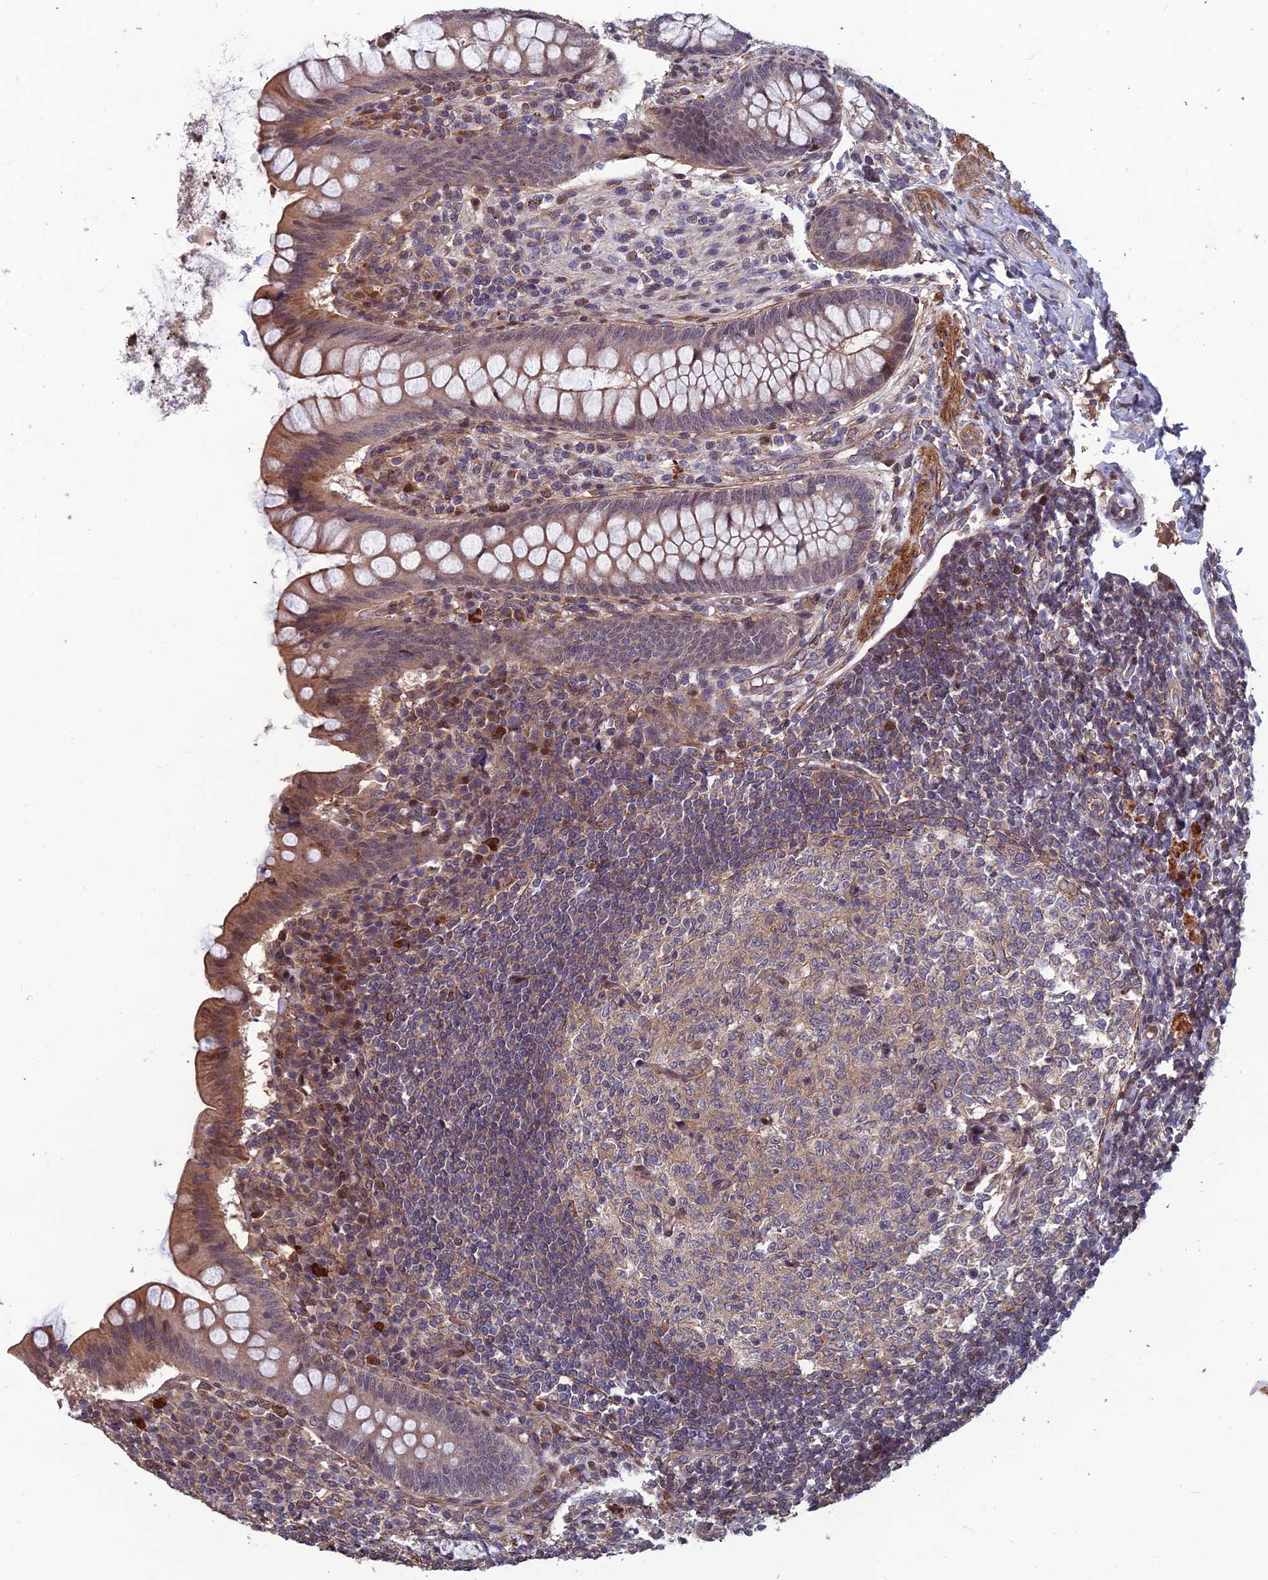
{"staining": {"intensity": "moderate", "quantity": ">75%", "location": "cytoplasmic/membranous"}, "tissue": "appendix", "cell_type": "Glandular cells", "image_type": "normal", "snomed": [{"axis": "morphology", "description": "Normal tissue, NOS"}, {"axis": "topography", "description": "Appendix"}], "caption": "Immunohistochemical staining of benign human appendix shows moderate cytoplasmic/membranous protein positivity in about >75% of glandular cells.", "gene": "CCDC183", "patient": {"sex": "female", "age": 33}}